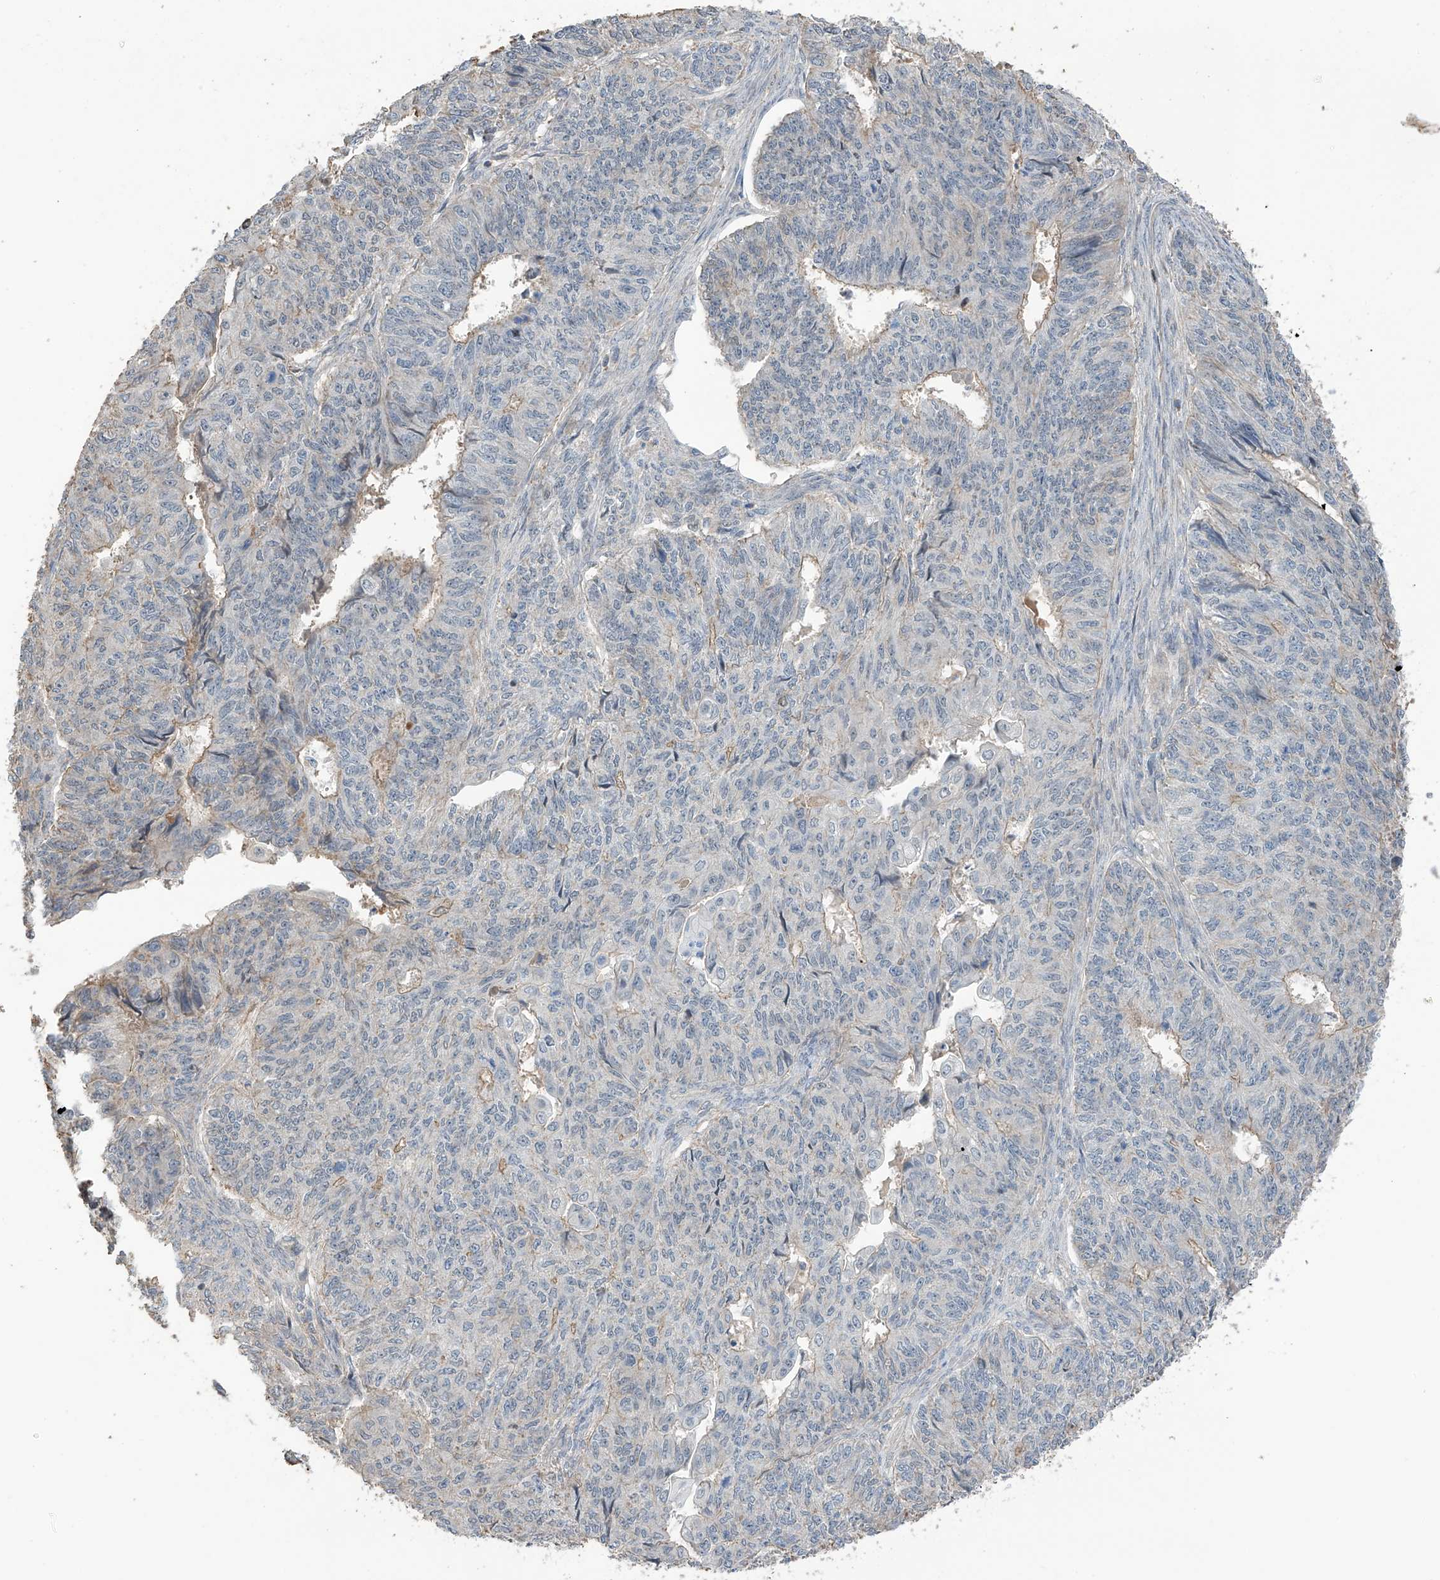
{"staining": {"intensity": "negative", "quantity": "none", "location": "none"}, "tissue": "endometrial cancer", "cell_type": "Tumor cells", "image_type": "cancer", "snomed": [{"axis": "morphology", "description": "Adenocarcinoma, NOS"}, {"axis": "topography", "description": "Endometrium"}], "caption": "Immunohistochemistry (IHC) image of neoplastic tissue: endometrial cancer (adenocarcinoma) stained with DAB displays no significant protein positivity in tumor cells. (Stains: DAB IHC with hematoxylin counter stain, Microscopy: brightfield microscopy at high magnification).", "gene": "SLFN14", "patient": {"sex": "female", "age": 32}}